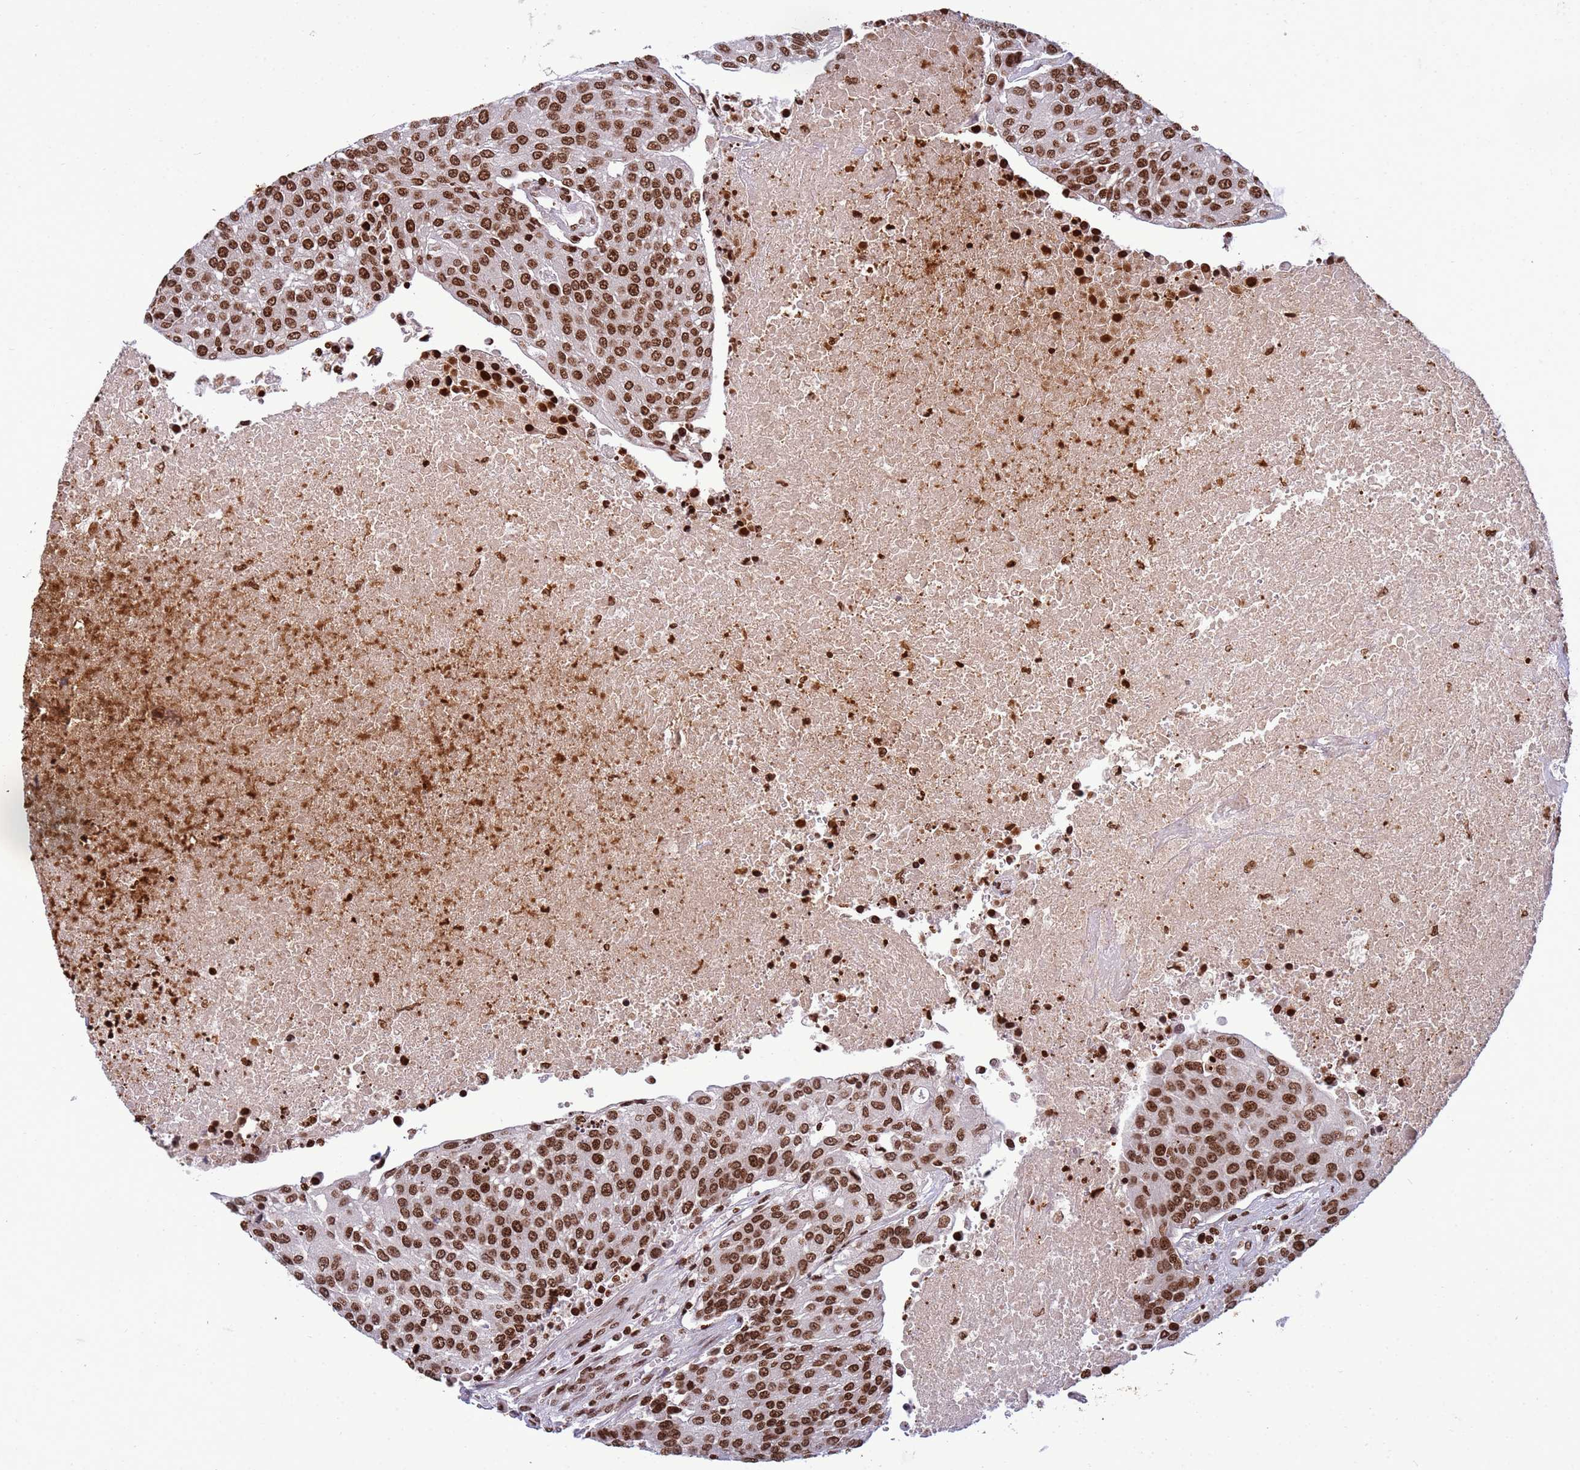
{"staining": {"intensity": "strong", "quantity": ">75%", "location": "nuclear"}, "tissue": "urothelial cancer", "cell_type": "Tumor cells", "image_type": "cancer", "snomed": [{"axis": "morphology", "description": "Urothelial carcinoma, High grade"}, {"axis": "topography", "description": "Urinary bladder"}], "caption": "Immunohistochemical staining of human urothelial carcinoma (high-grade) shows high levels of strong nuclear staining in approximately >75% of tumor cells.", "gene": "H3-3B", "patient": {"sex": "female", "age": 85}}